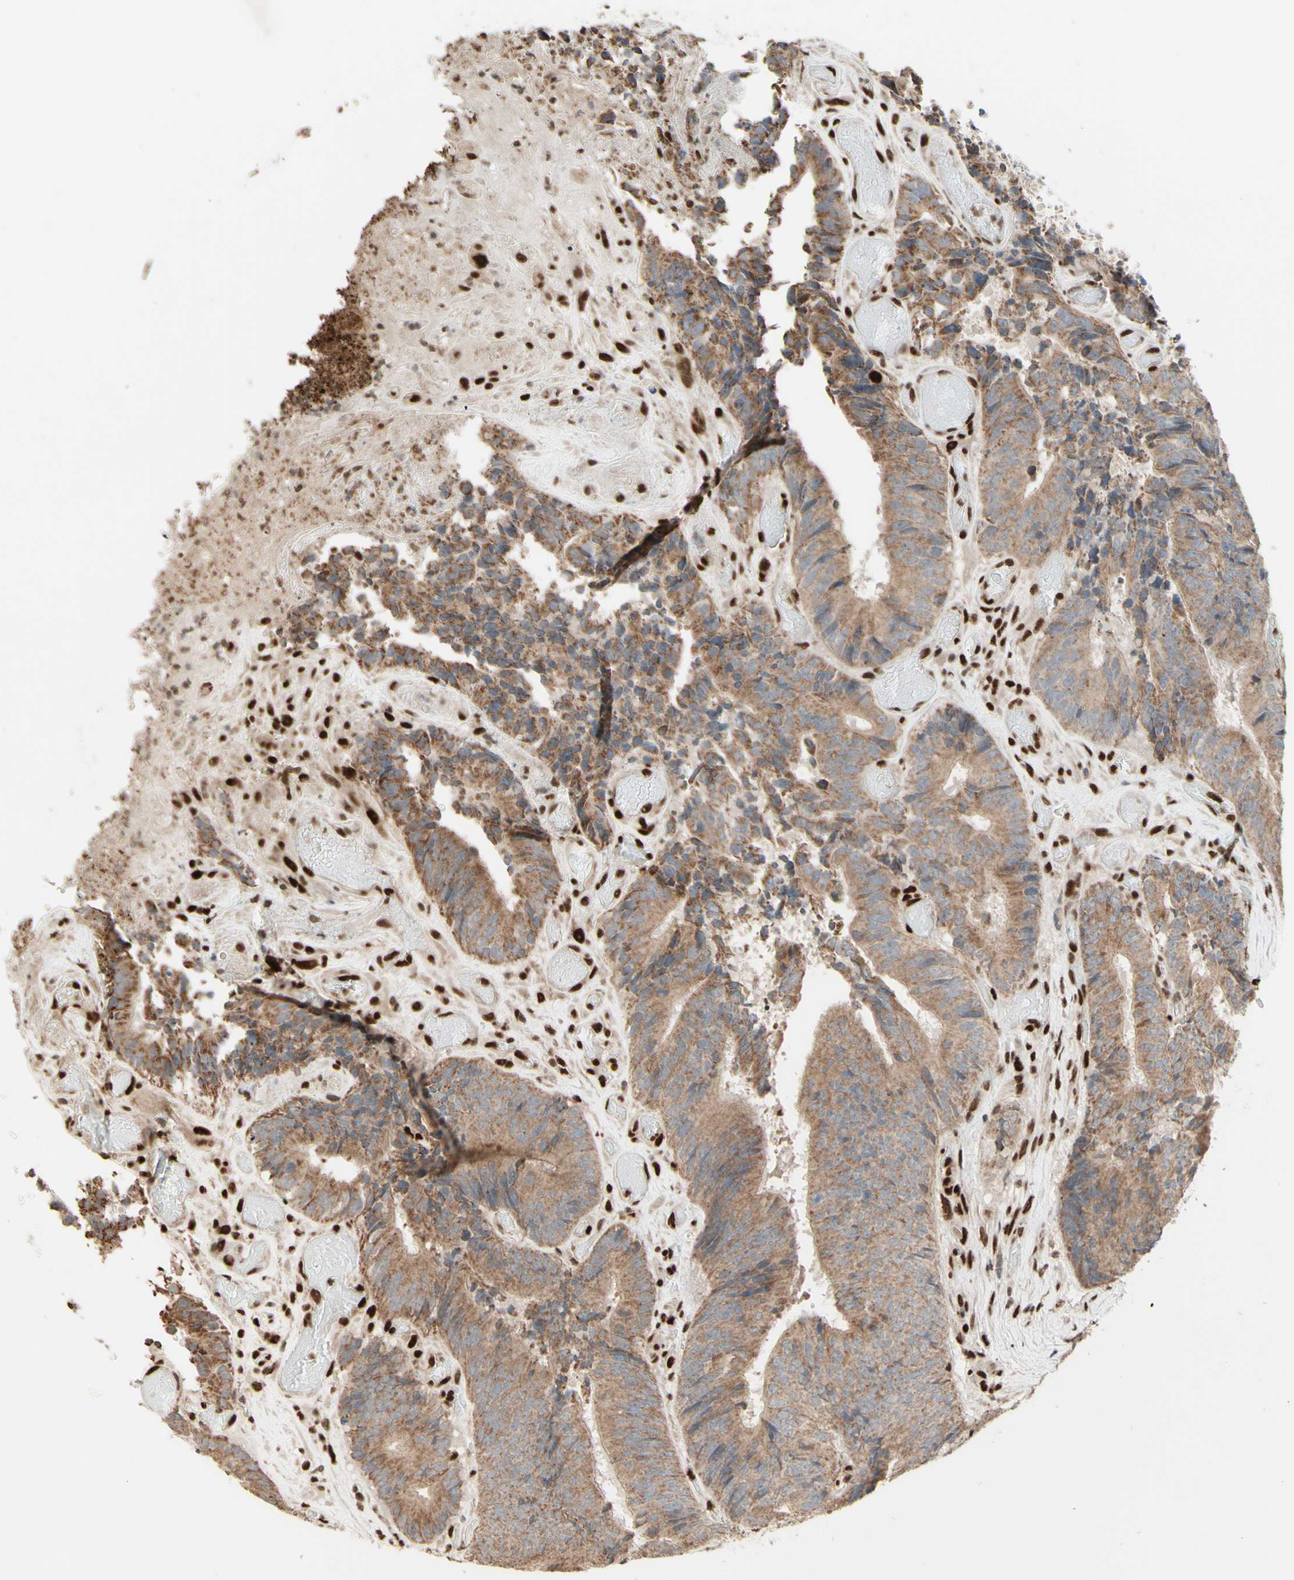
{"staining": {"intensity": "weak", "quantity": ">75%", "location": "cytoplasmic/membranous"}, "tissue": "colorectal cancer", "cell_type": "Tumor cells", "image_type": "cancer", "snomed": [{"axis": "morphology", "description": "Adenocarcinoma, NOS"}, {"axis": "topography", "description": "Rectum"}], "caption": "Human colorectal adenocarcinoma stained with a brown dye reveals weak cytoplasmic/membranous positive staining in about >75% of tumor cells.", "gene": "NR3C1", "patient": {"sex": "male", "age": 72}}